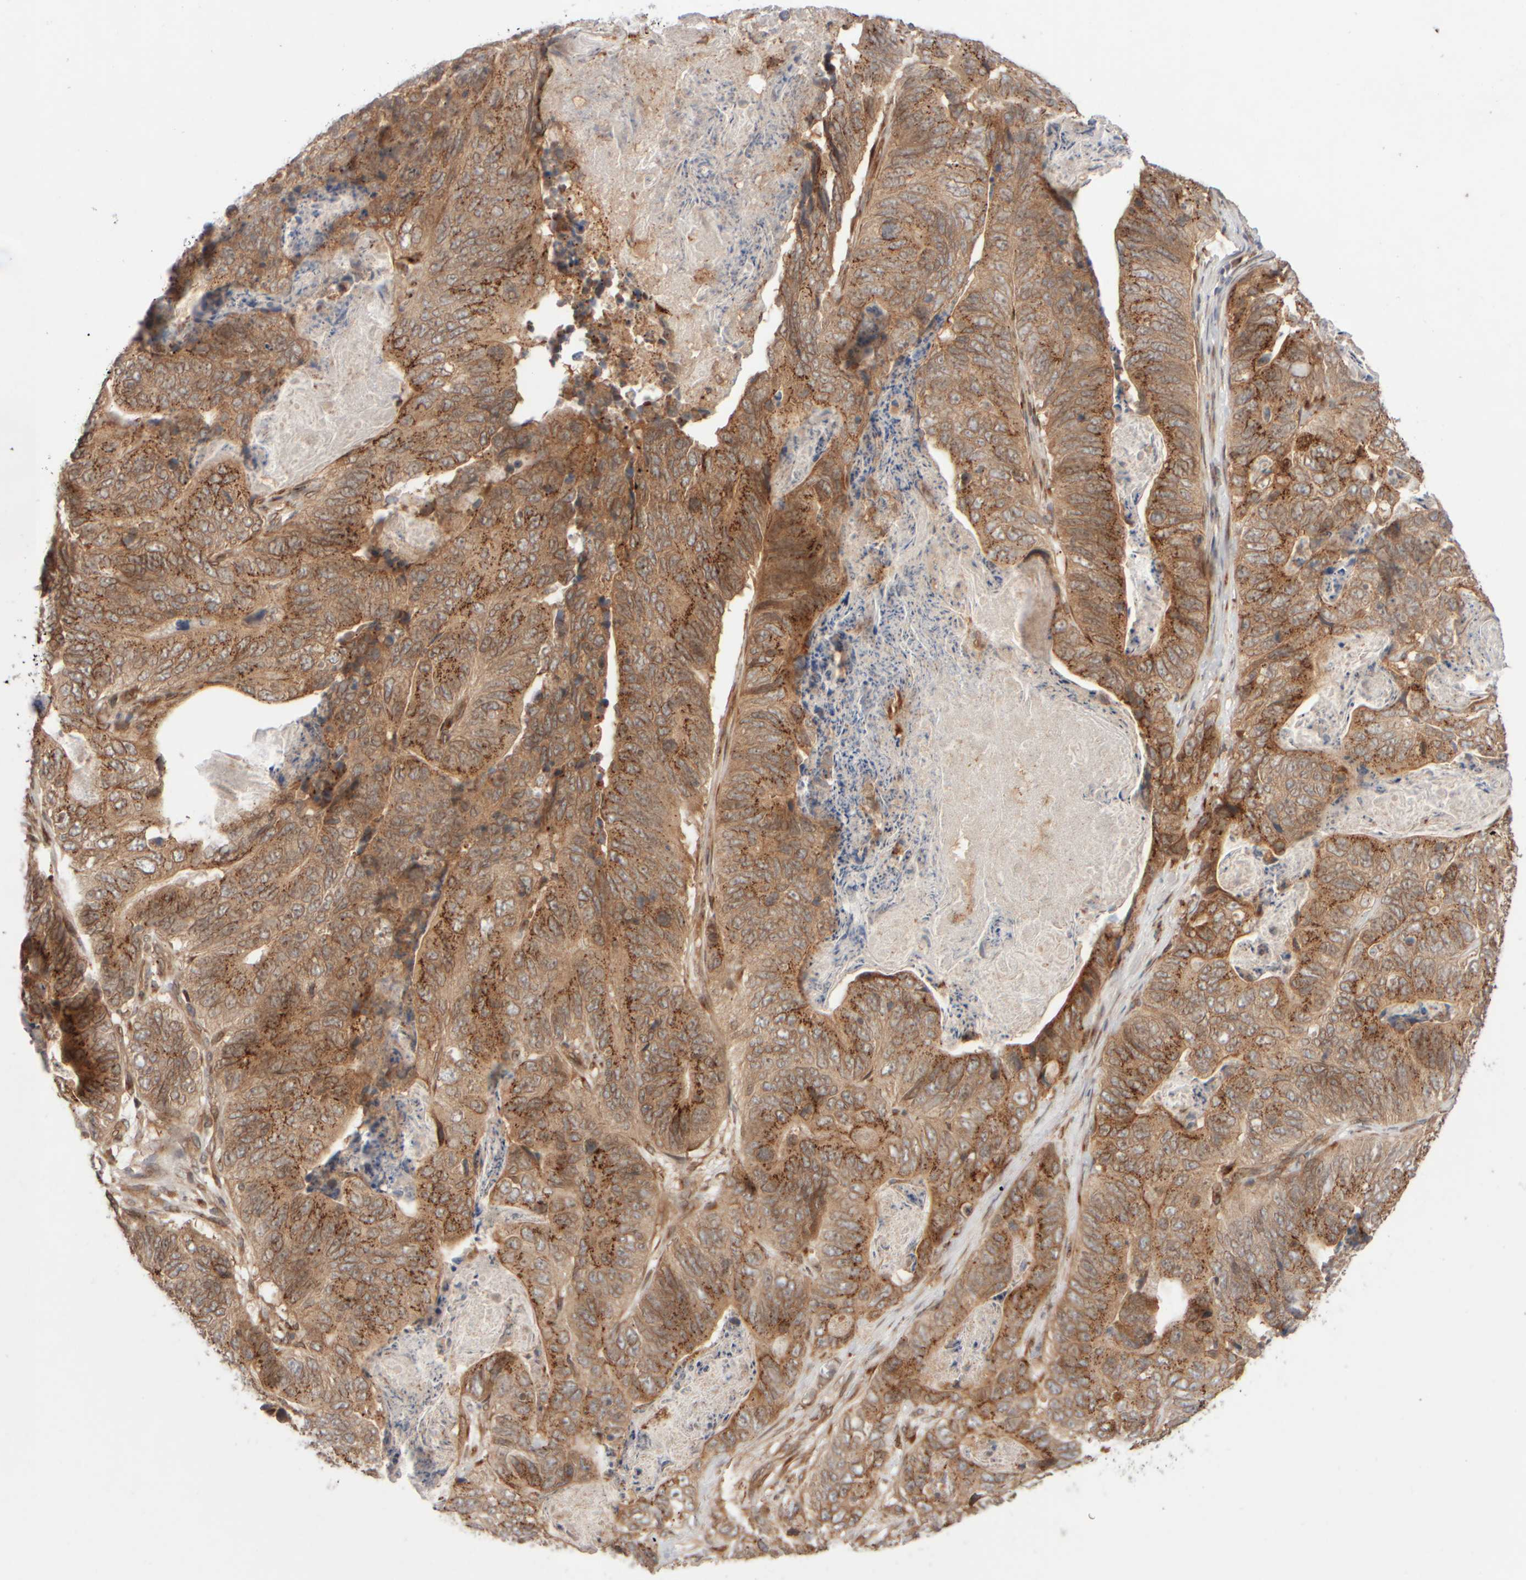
{"staining": {"intensity": "moderate", "quantity": ">75%", "location": "cytoplasmic/membranous"}, "tissue": "stomach cancer", "cell_type": "Tumor cells", "image_type": "cancer", "snomed": [{"axis": "morphology", "description": "Normal tissue, NOS"}, {"axis": "morphology", "description": "Adenocarcinoma, NOS"}, {"axis": "topography", "description": "Stomach"}], "caption": "Stomach cancer stained with a protein marker exhibits moderate staining in tumor cells.", "gene": "GCN1", "patient": {"sex": "female", "age": 89}}